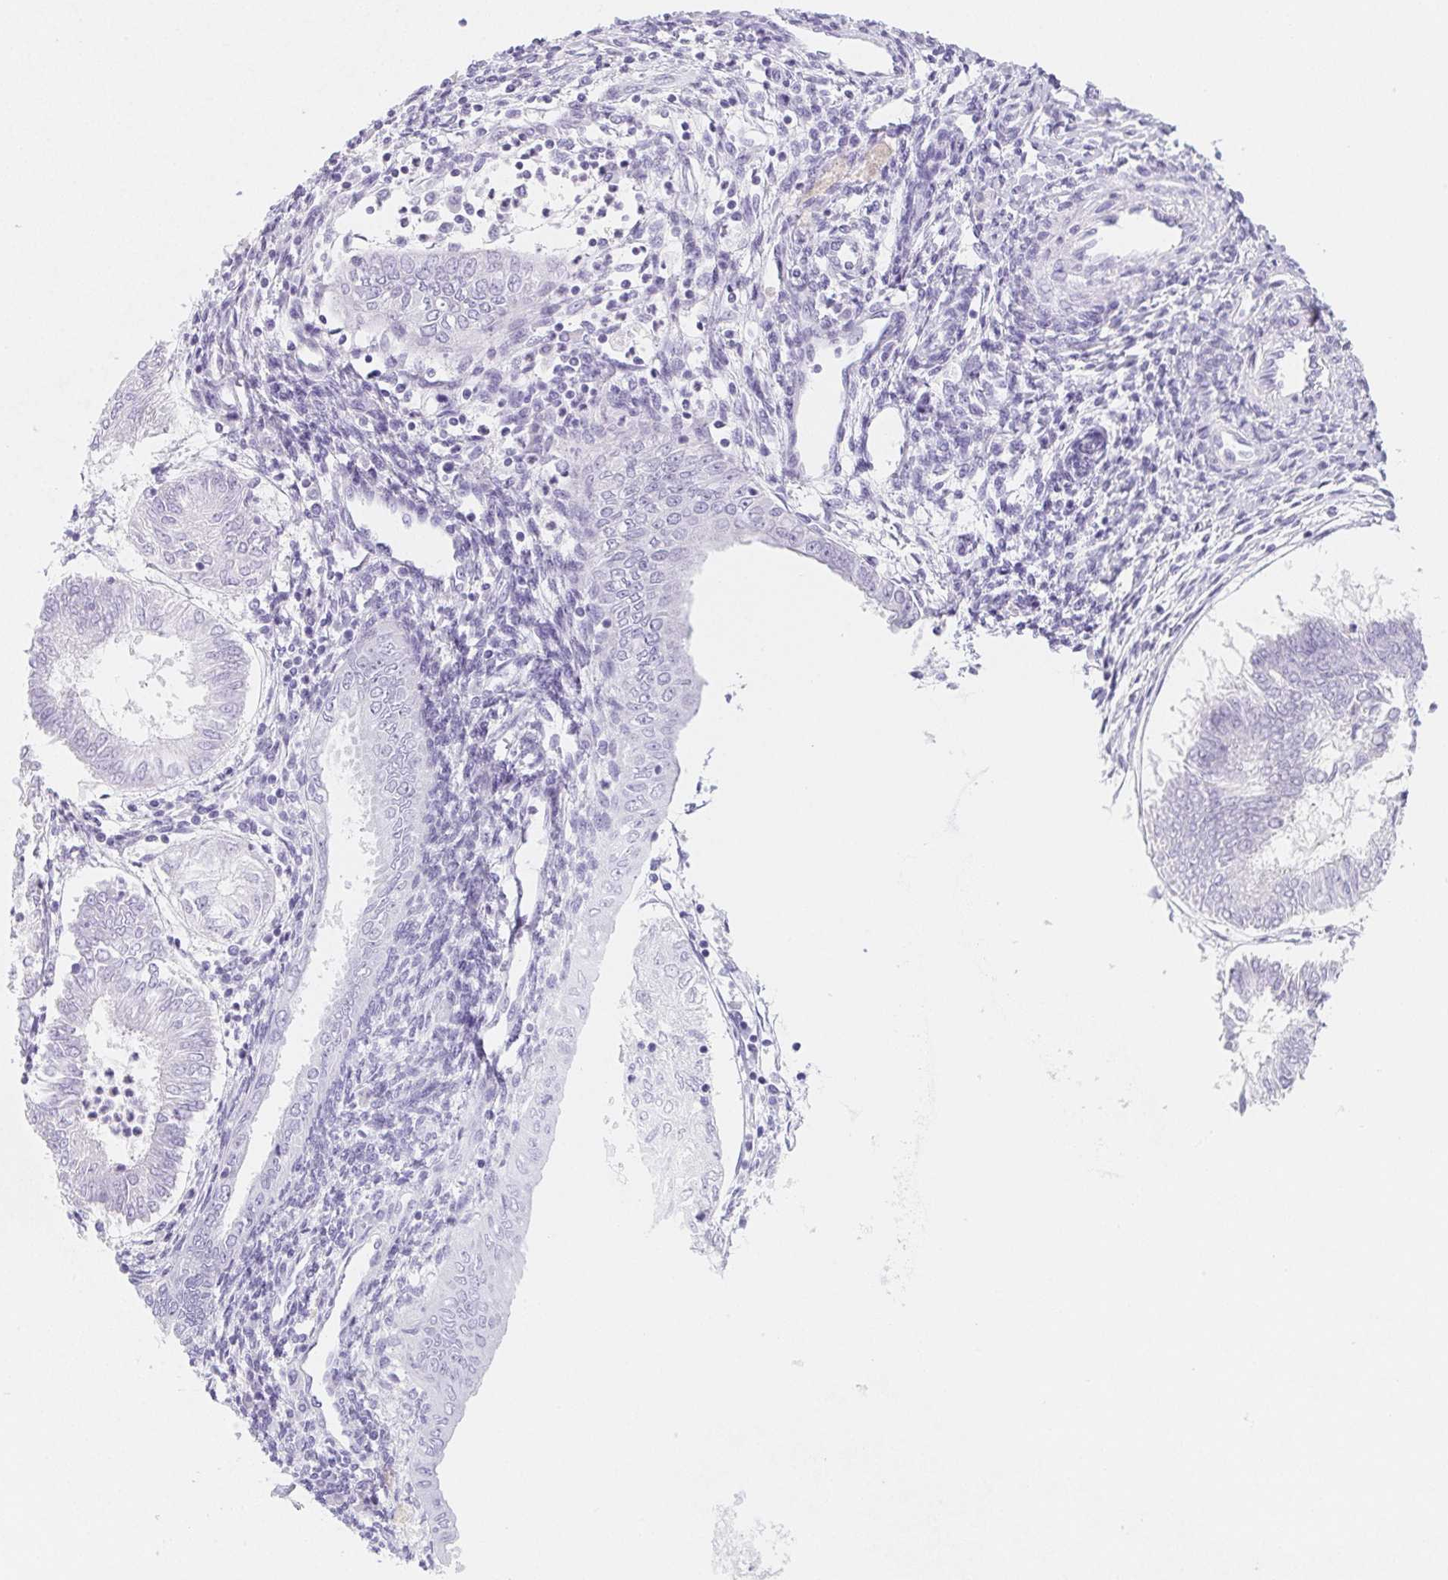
{"staining": {"intensity": "negative", "quantity": "none", "location": "none"}, "tissue": "endometrial cancer", "cell_type": "Tumor cells", "image_type": "cancer", "snomed": [{"axis": "morphology", "description": "Adenocarcinoma, NOS"}, {"axis": "topography", "description": "Endometrium"}], "caption": "Immunohistochemistry image of neoplastic tissue: adenocarcinoma (endometrial) stained with DAB demonstrates no significant protein expression in tumor cells. The staining is performed using DAB (3,3'-diaminobenzidine) brown chromogen with nuclei counter-stained in using hematoxylin.", "gene": "ITIH2", "patient": {"sex": "female", "age": 68}}